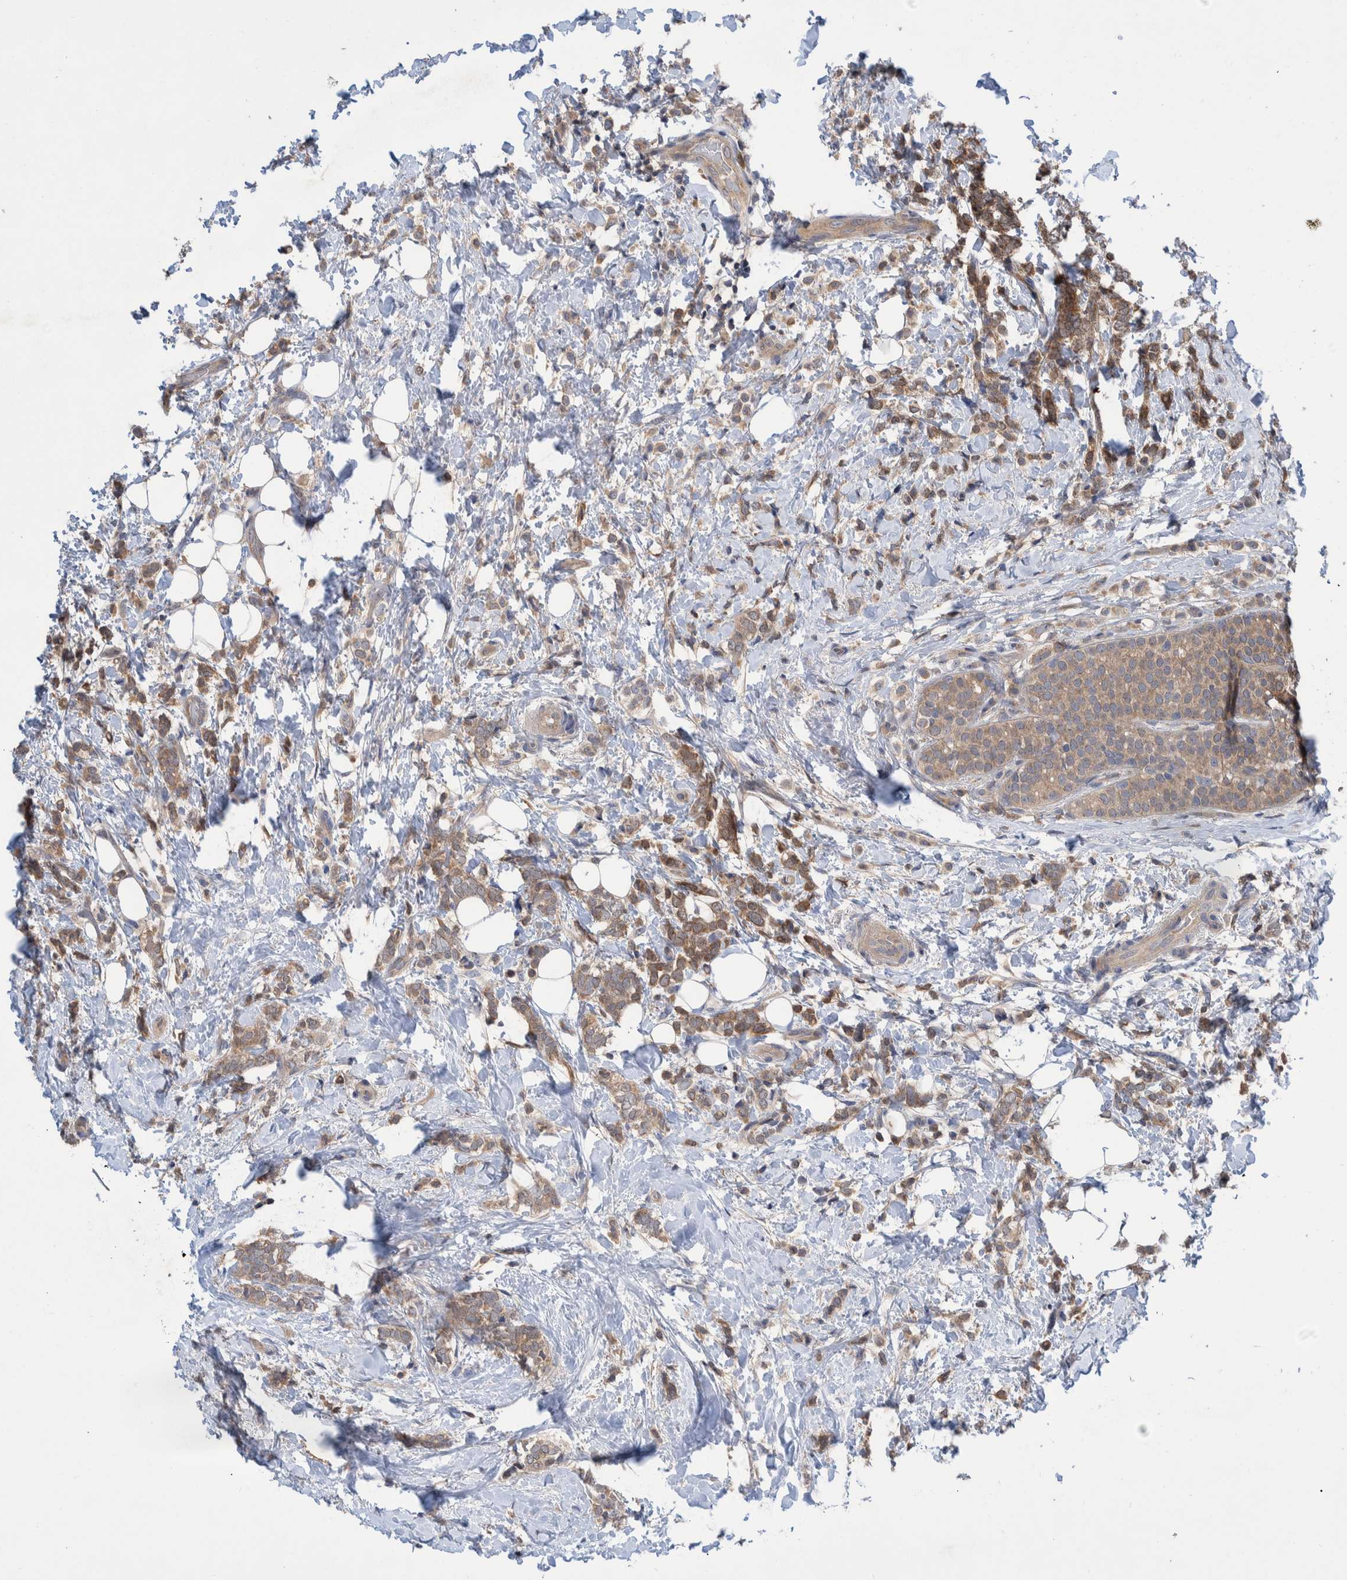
{"staining": {"intensity": "moderate", "quantity": "25%-75%", "location": "cytoplasmic/membranous"}, "tissue": "breast cancer", "cell_type": "Tumor cells", "image_type": "cancer", "snomed": [{"axis": "morphology", "description": "Lobular carcinoma"}, {"axis": "topography", "description": "Breast"}], "caption": "A photomicrograph of breast lobular carcinoma stained for a protein demonstrates moderate cytoplasmic/membranous brown staining in tumor cells.", "gene": "PLPBP", "patient": {"sex": "female", "age": 50}}